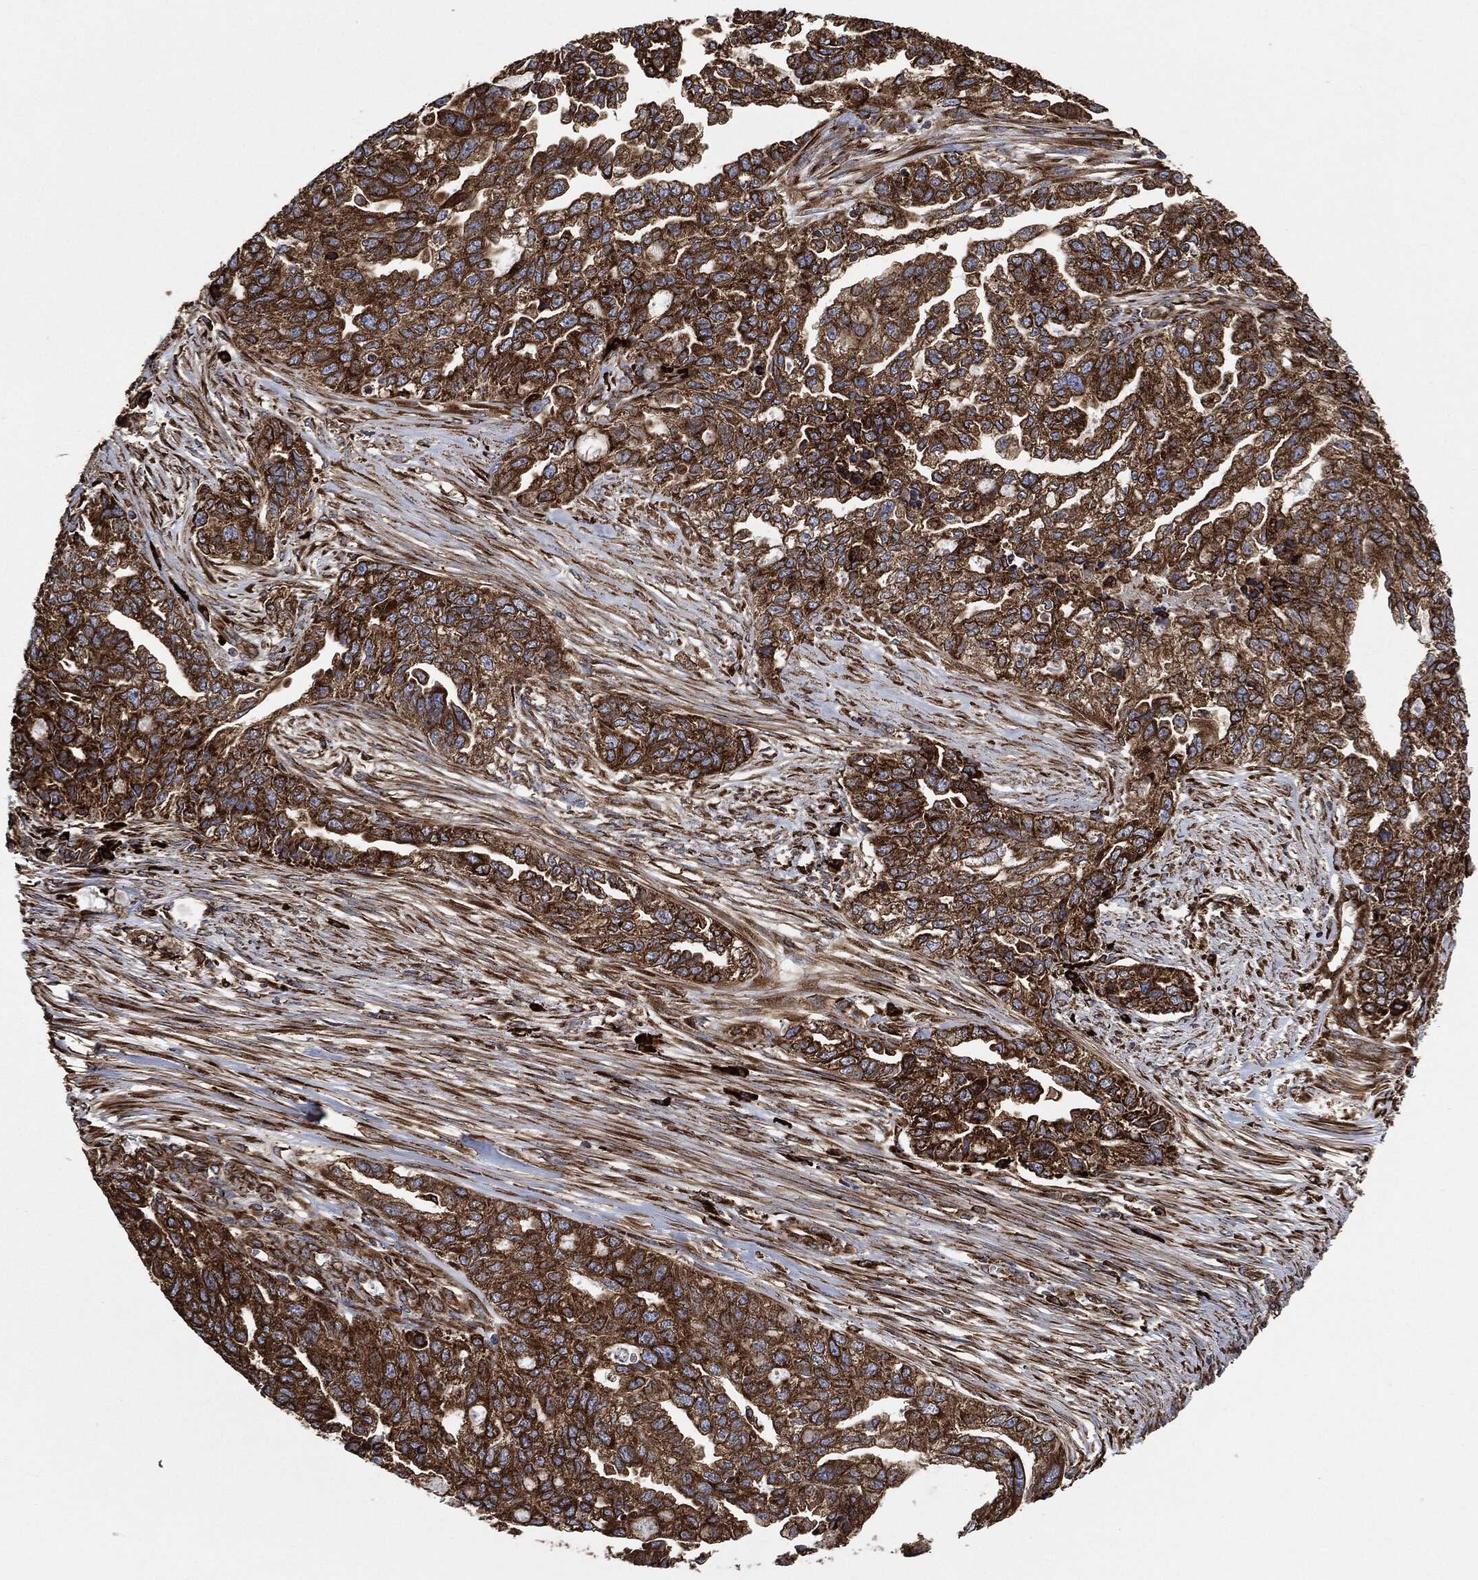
{"staining": {"intensity": "strong", "quantity": ">75%", "location": "cytoplasmic/membranous"}, "tissue": "ovarian cancer", "cell_type": "Tumor cells", "image_type": "cancer", "snomed": [{"axis": "morphology", "description": "Cystadenocarcinoma, serous, NOS"}, {"axis": "topography", "description": "Ovary"}], "caption": "Immunohistochemistry (IHC) (DAB (3,3'-diaminobenzidine)) staining of human ovarian cancer exhibits strong cytoplasmic/membranous protein staining in approximately >75% of tumor cells.", "gene": "AMFR", "patient": {"sex": "female", "age": 51}}